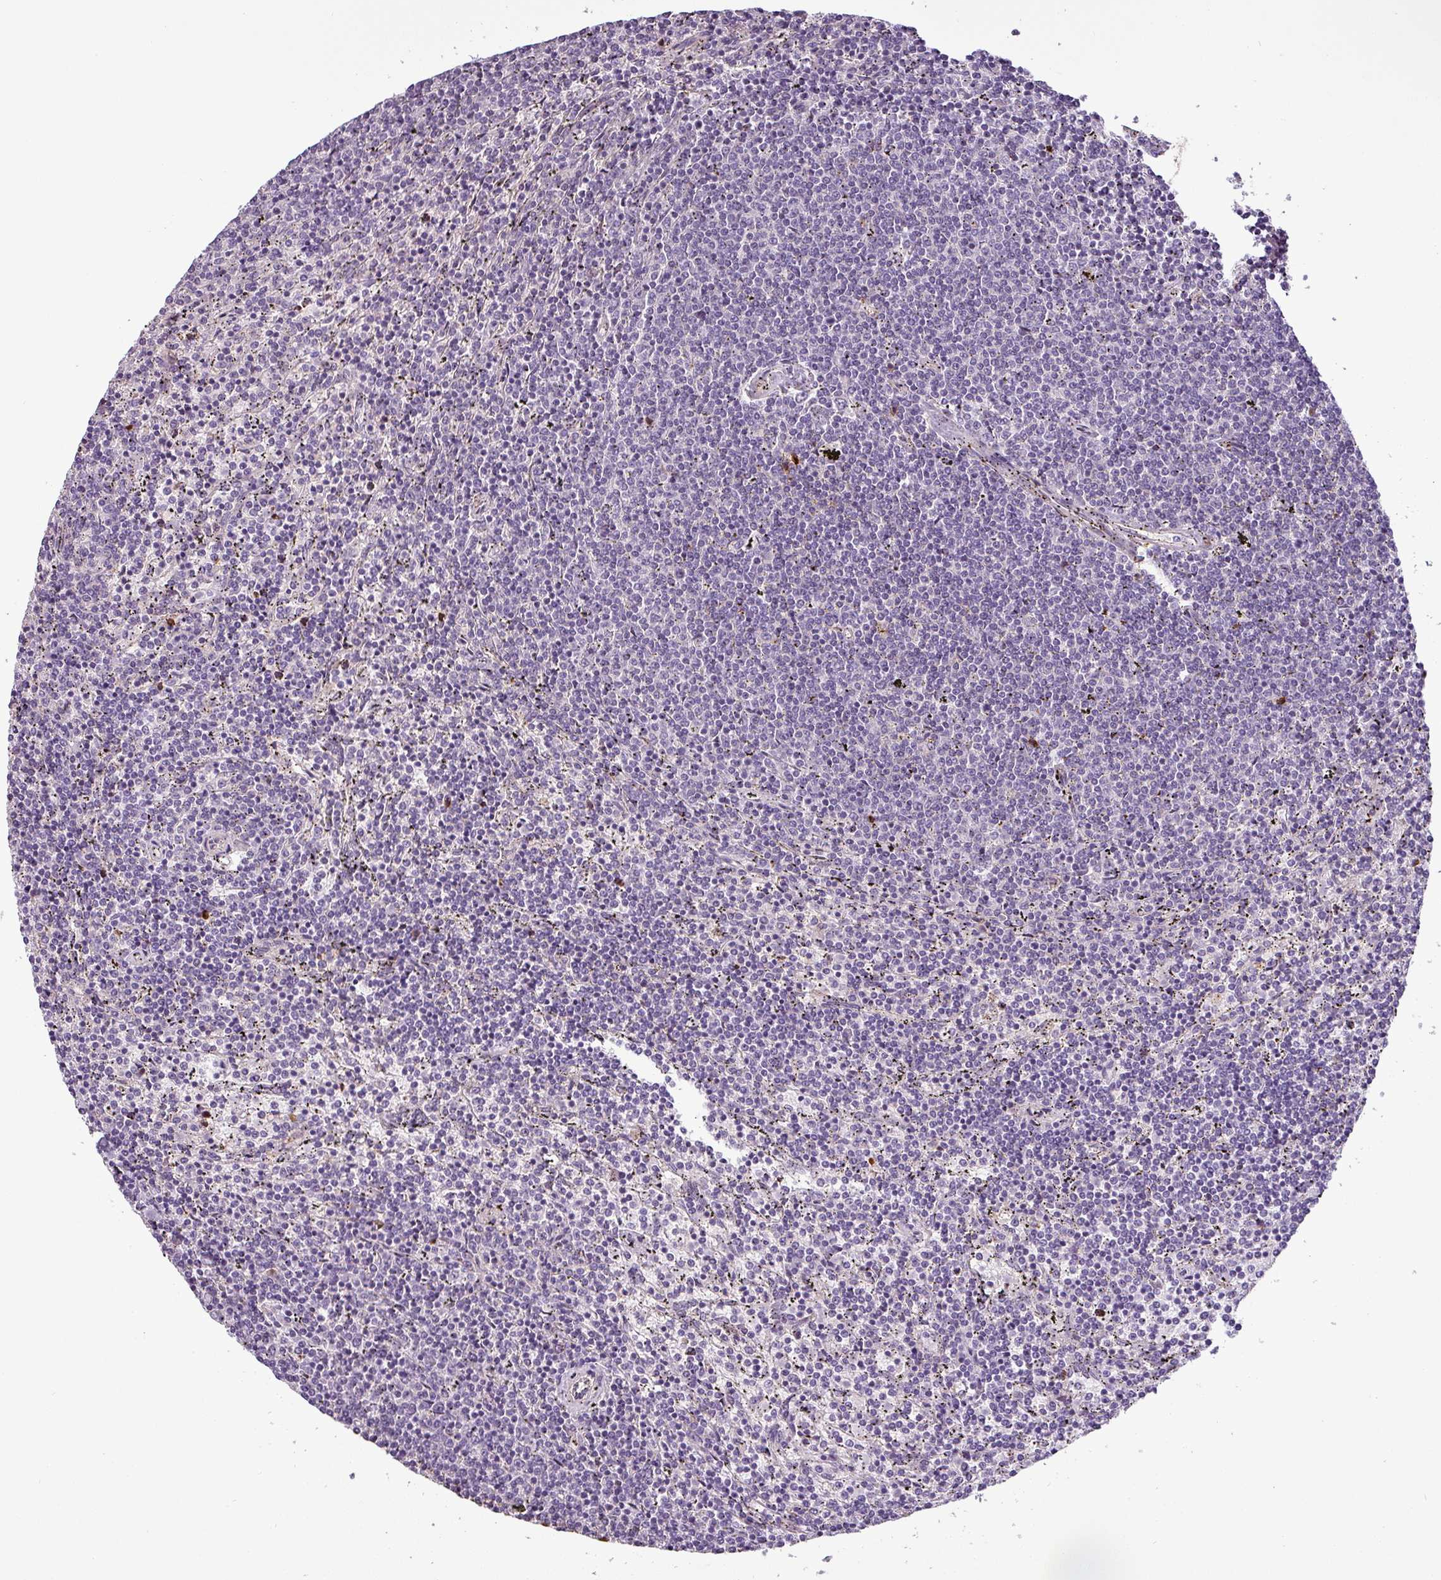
{"staining": {"intensity": "negative", "quantity": "none", "location": "none"}, "tissue": "lymphoma", "cell_type": "Tumor cells", "image_type": "cancer", "snomed": [{"axis": "morphology", "description": "Malignant lymphoma, non-Hodgkin's type, Low grade"}, {"axis": "topography", "description": "Spleen"}], "caption": "Photomicrograph shows no protein expression in tumor cells of lymphoma tissue.", "gene": "APOC1", "patient": {"sex": "female", "age": 50}}